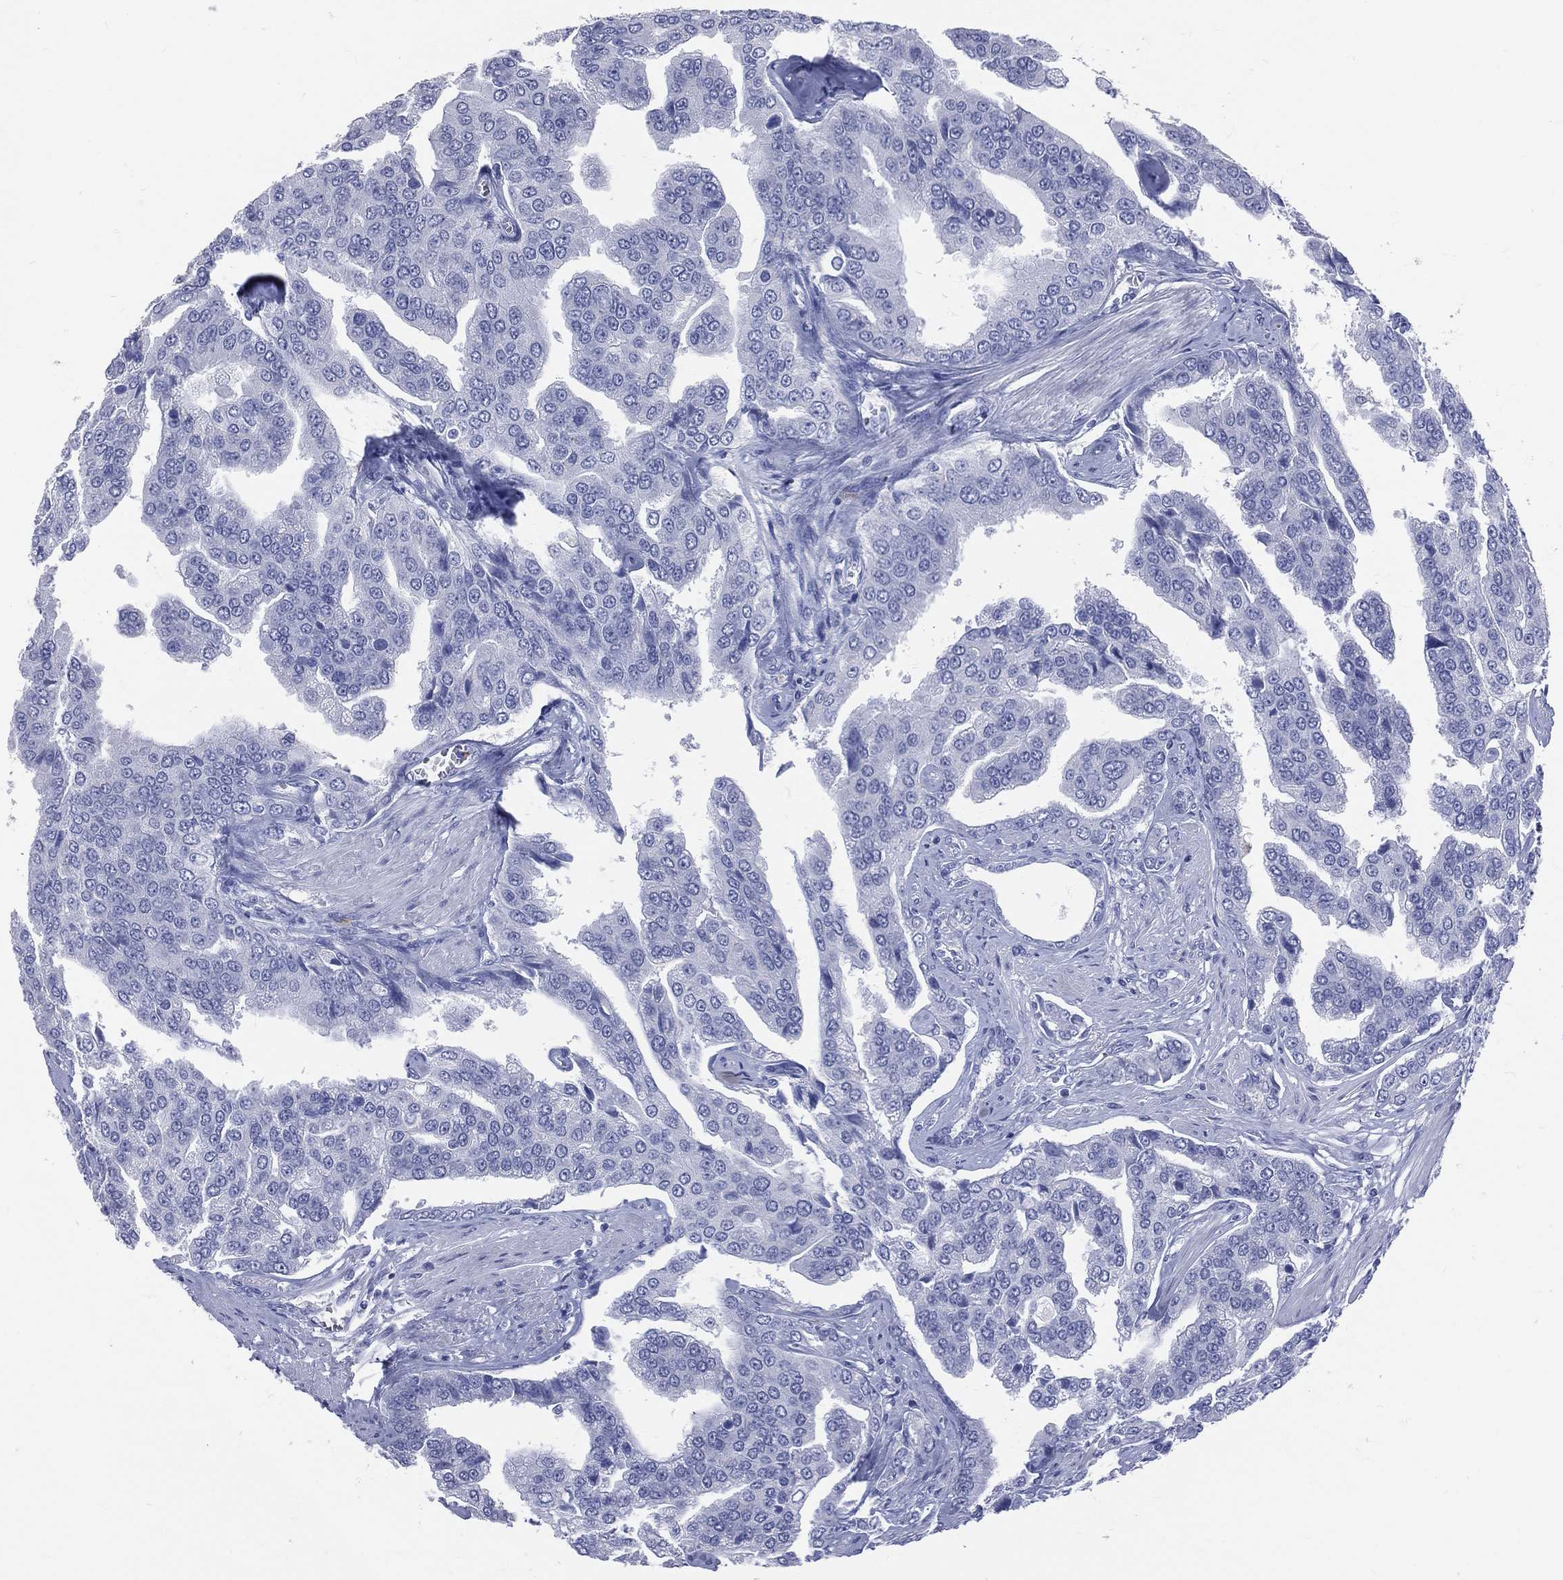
{"staining": {"intensity": "negative", "quantity": "none", "location": "none"}, "tissue": "prostate cancer", "cell_type": "Tumor cells", "image_type": "cancer", "snomed": [{"axis": "morphology", "description": "Adenocarcinoma, NOS"}, {"axis": "topography", "description": "Prostate and seminal vesicle, NOS"}, {"axis": "topography", "description": "Prostate"}], "caption": "There is no significant positivity in tumor cells of adenocarcinoma (prostate).", "gene": "PGLYRP1", "patient": {"sex": "male", "age": 69}}